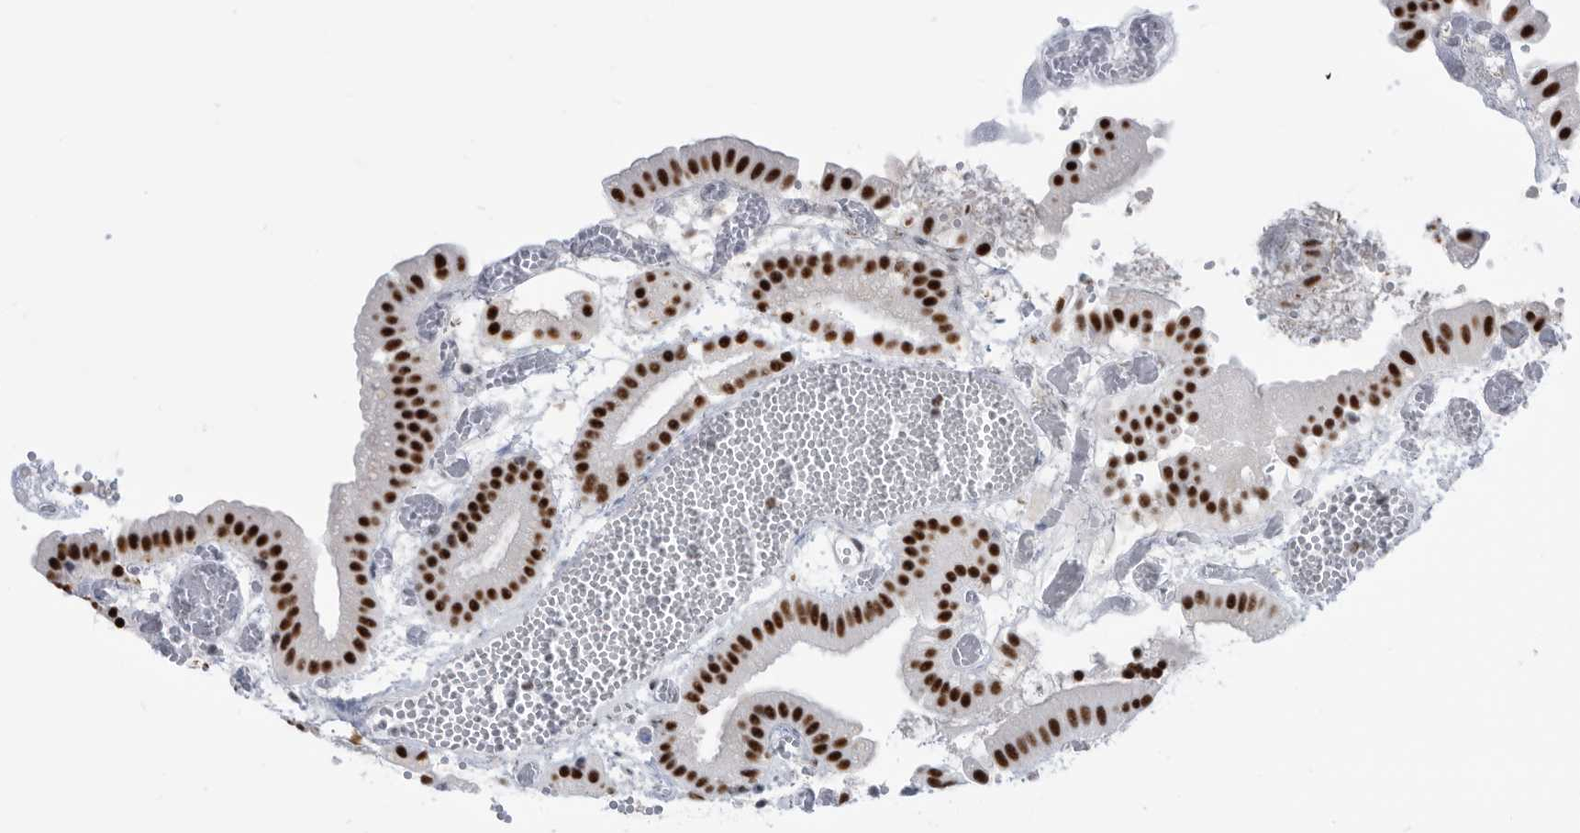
{"staining": {"intensity": "strong", "quantity": ">75%", "location": "nuclear"}, "tissue": "gallbladder", "cell_type": "Glandular cells", "image_type": "normal", "snomed": [{"axis": "morphology", "description": "Normal tissue, NOS"}, {"axis": "topography", "description": "Gallbladder"}], "caption": "Human gallbladder stained with a protein marker reveals strong staining in glandular cells.", "gene": "SF3A1", "patient": {"sex": "female", "age": 64}}